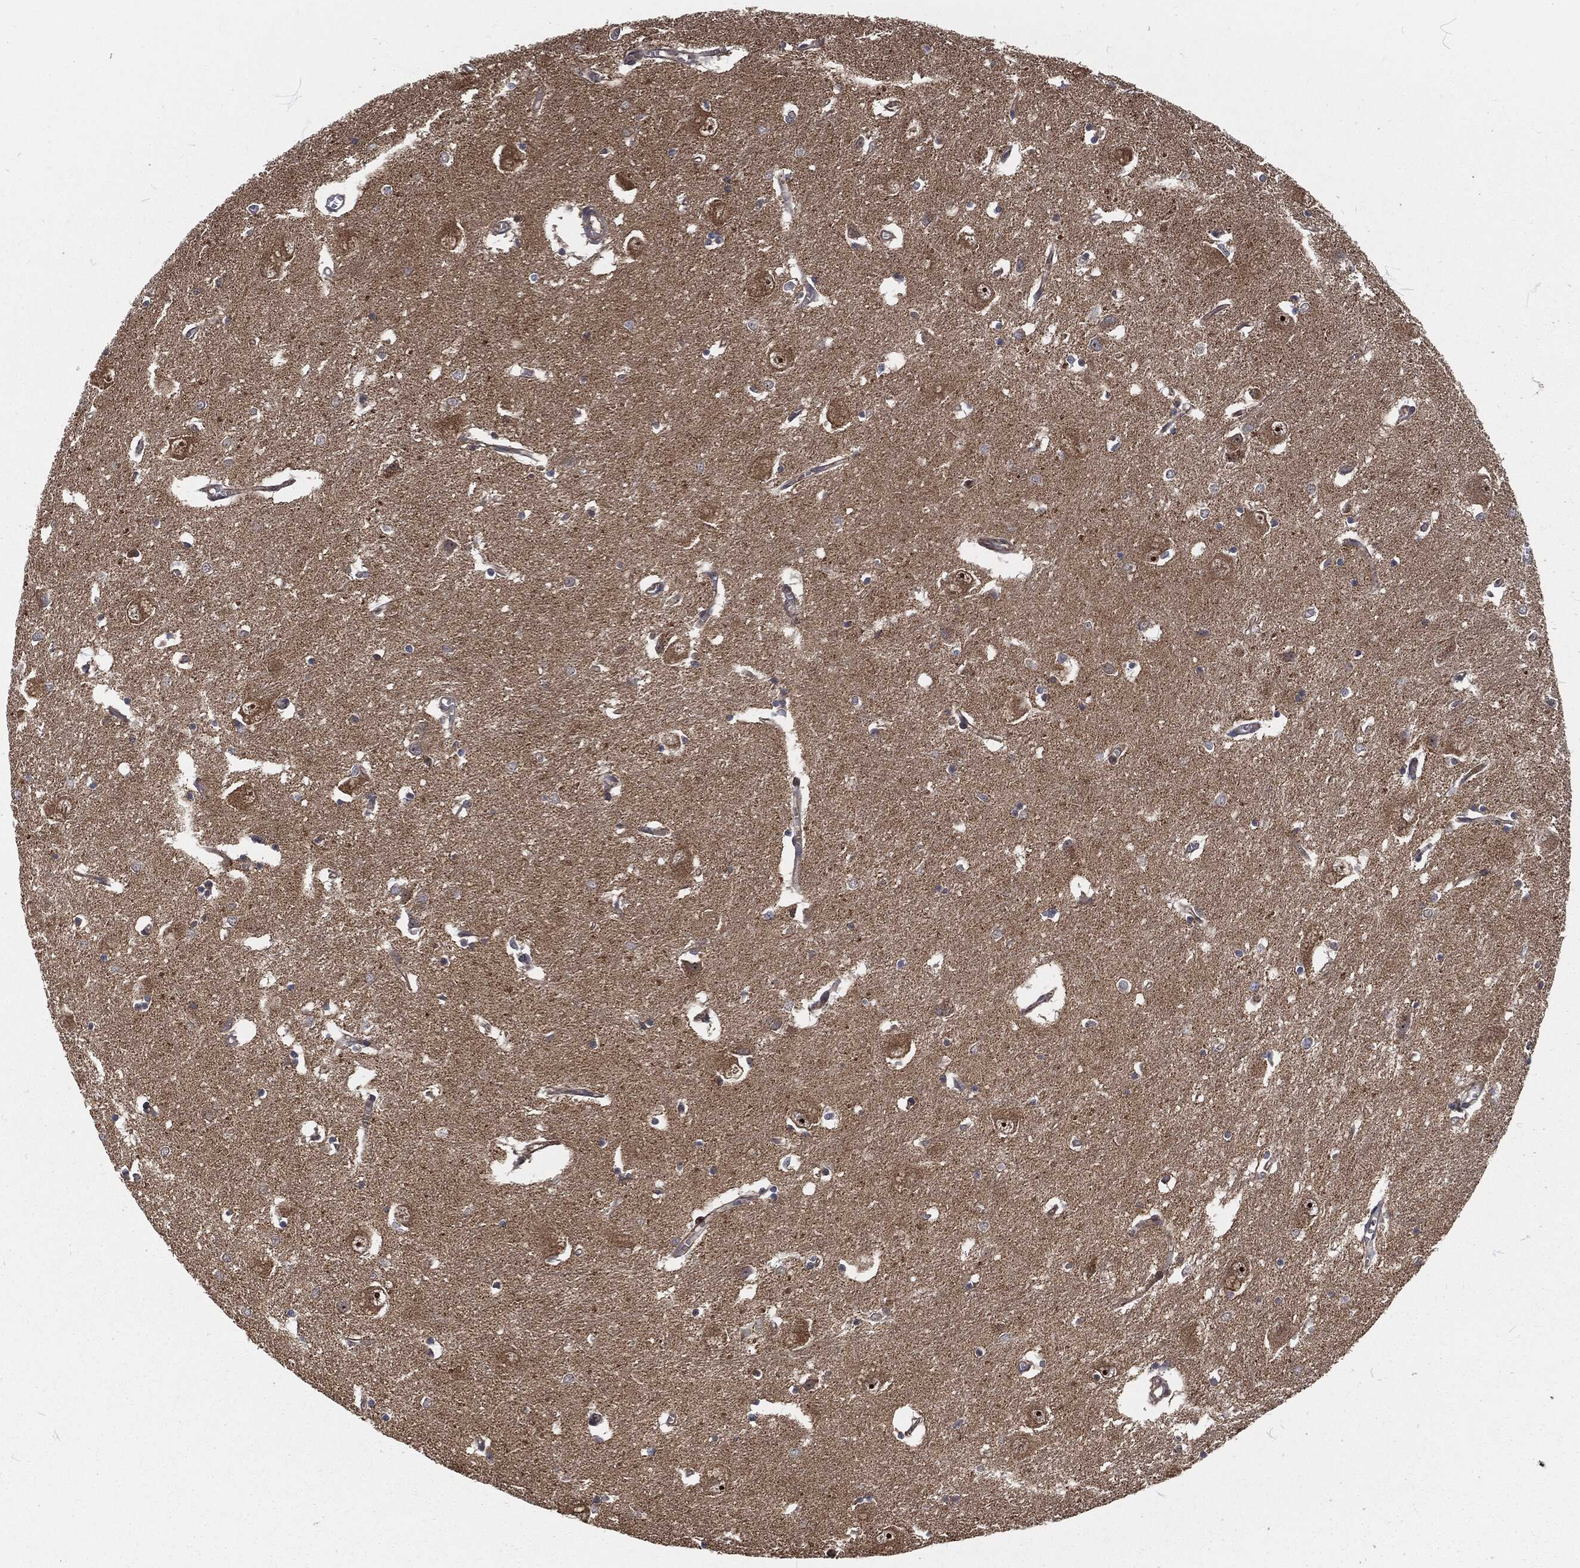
{"staining": {"intensity": "negative", "quantity": "none", "location": "none"}, "tissue": "caudate", "cell_type": "Glial cells", "image_type": "normal", "snomed": [{"axis": "morphology", "description": "Normal tissue, NOS"}, {"axis": "topography", "description": "Lateral ventricle wall"}], "caption": "DAB (3,3'-diaminobenzidine) immunohistochemical staining of normal caudate exhibits no significant expression in glial cells.", "gene": "RFTN1", "patient": {"sex": "male", "age": 54}}